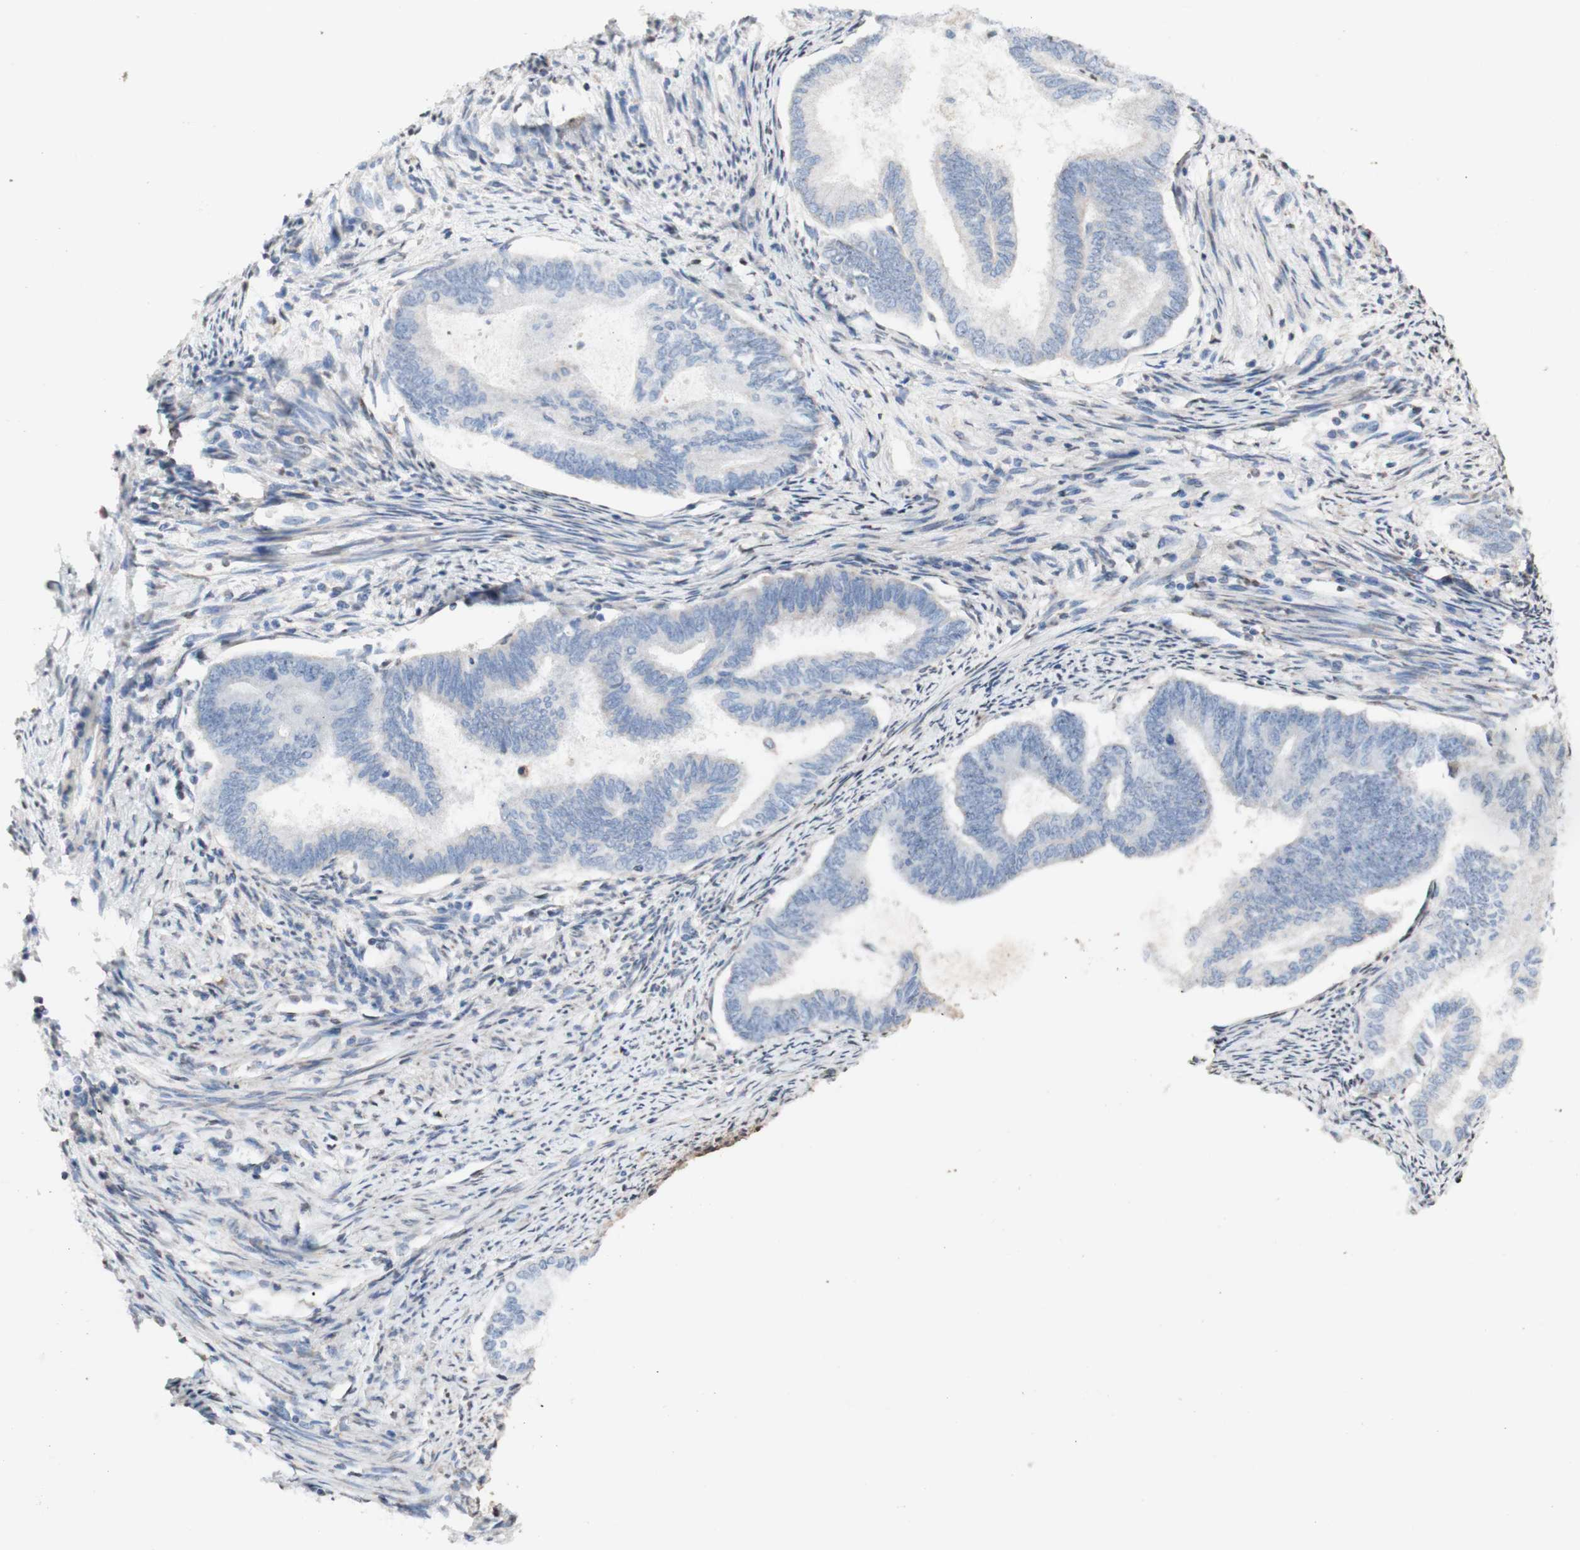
{"staining": {"intensity": "negative", "quantity": "none", "location": "none"}, "tissue": "endometrial cancer", "cell_type": "Tumor cells", "image_type": "cancer", "snomed": [{"axis": "morphology", "description": "Adenocarcinoma, NOS"}, {"axis": "topography", "description": "Endometrium"}], "caption": "The IHC micrograph has no significant positivity in tumor cells of endometrial cancer tissue.", "gene": "POLA1", "patient": {"sex": "female", "age": 86}}